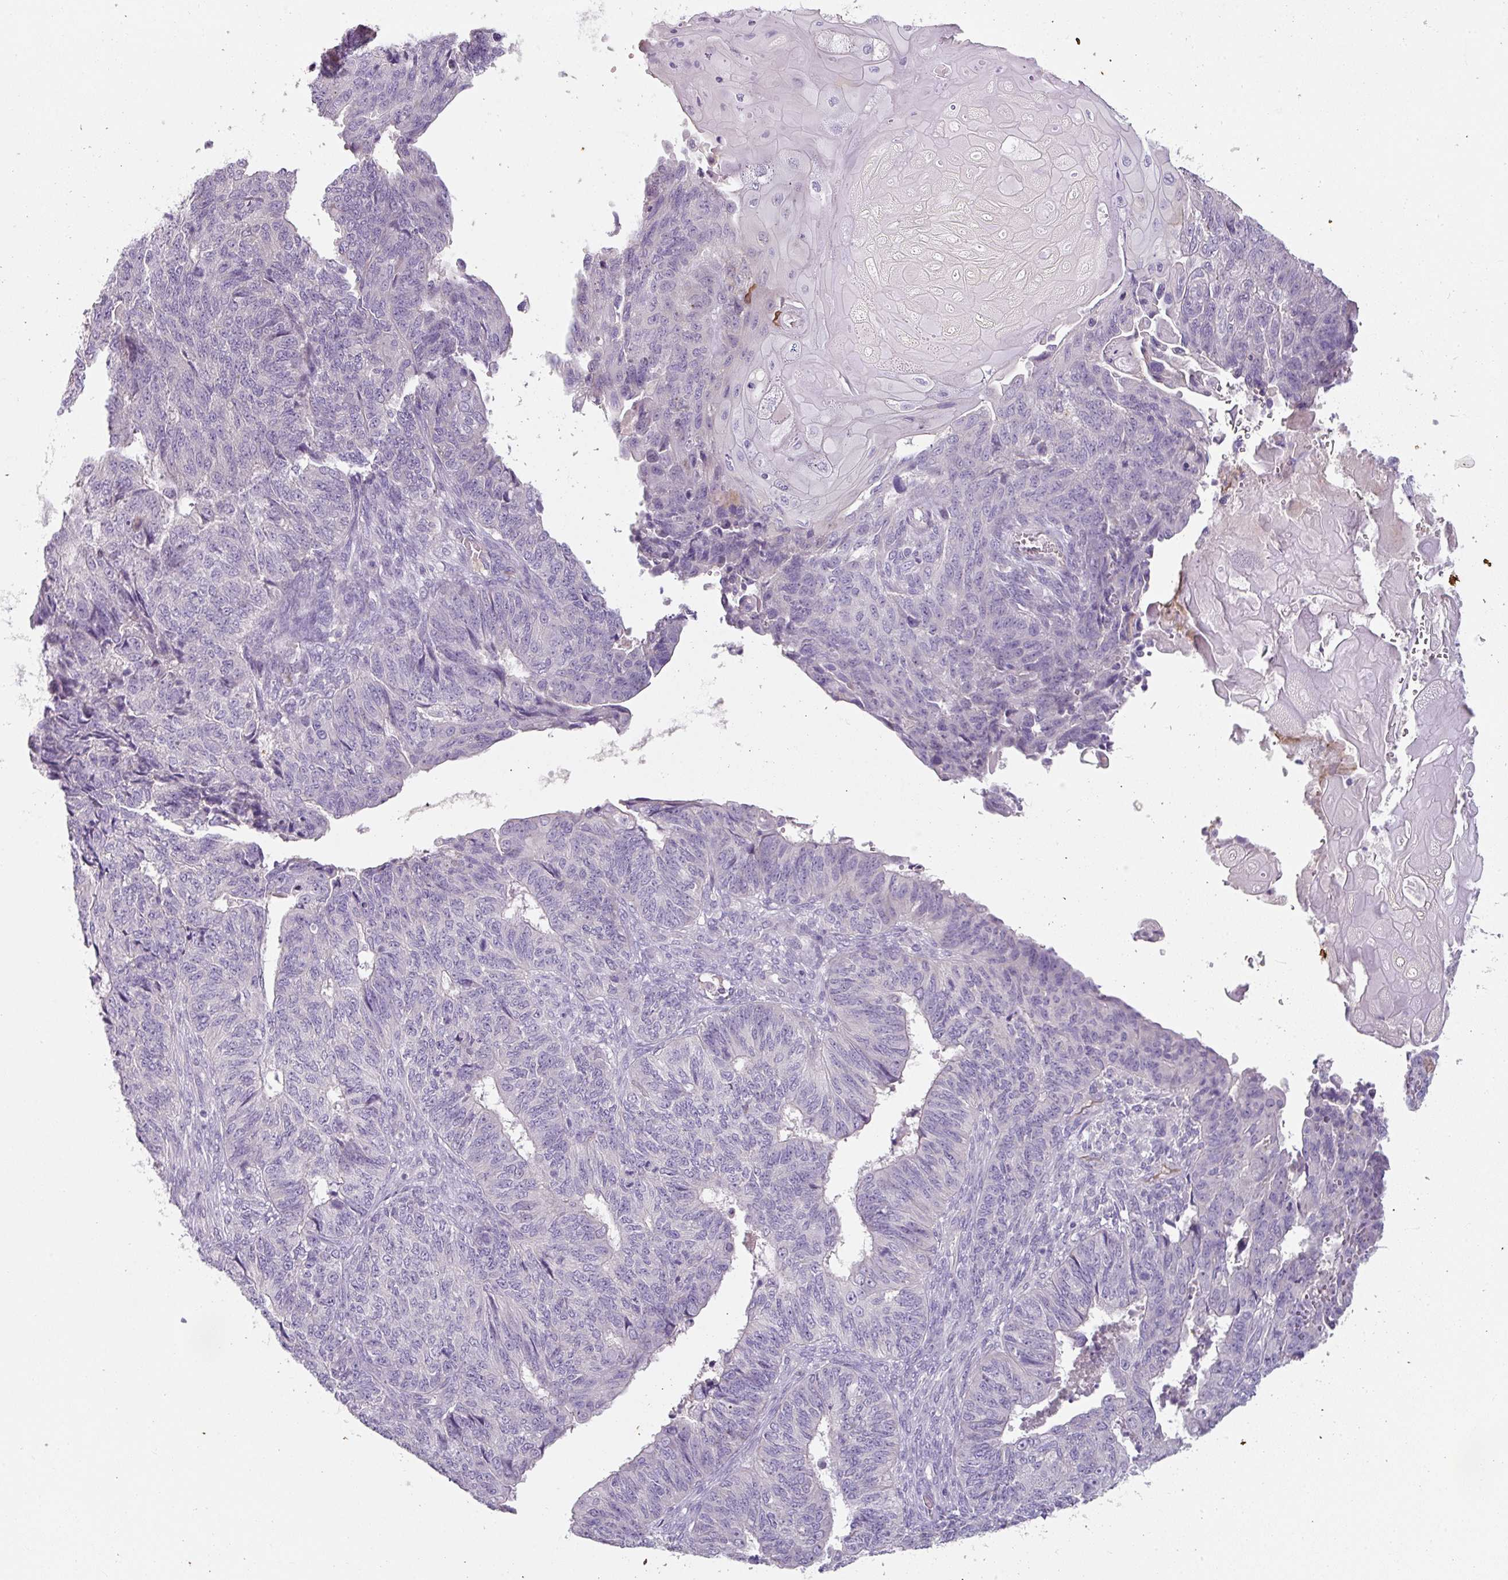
{"staining": {"intensity": "negative", "quantity": "none", "location": "none"}, "tissue": "endometrial cancer", "cell_type": "Tumor cells", "image_type": "cancer", "snomed": [{"axis": "morphology", "description": "Adenocarcinoma, NOS"}, {"axis": "topography", "description": "Endometrium"}], "caption": "Tumor cells are negative for protein expression in human adenocarcinoma (endometrial).", "gene": "FHAD1", "patient": {"sex": "female", "age": 32}}